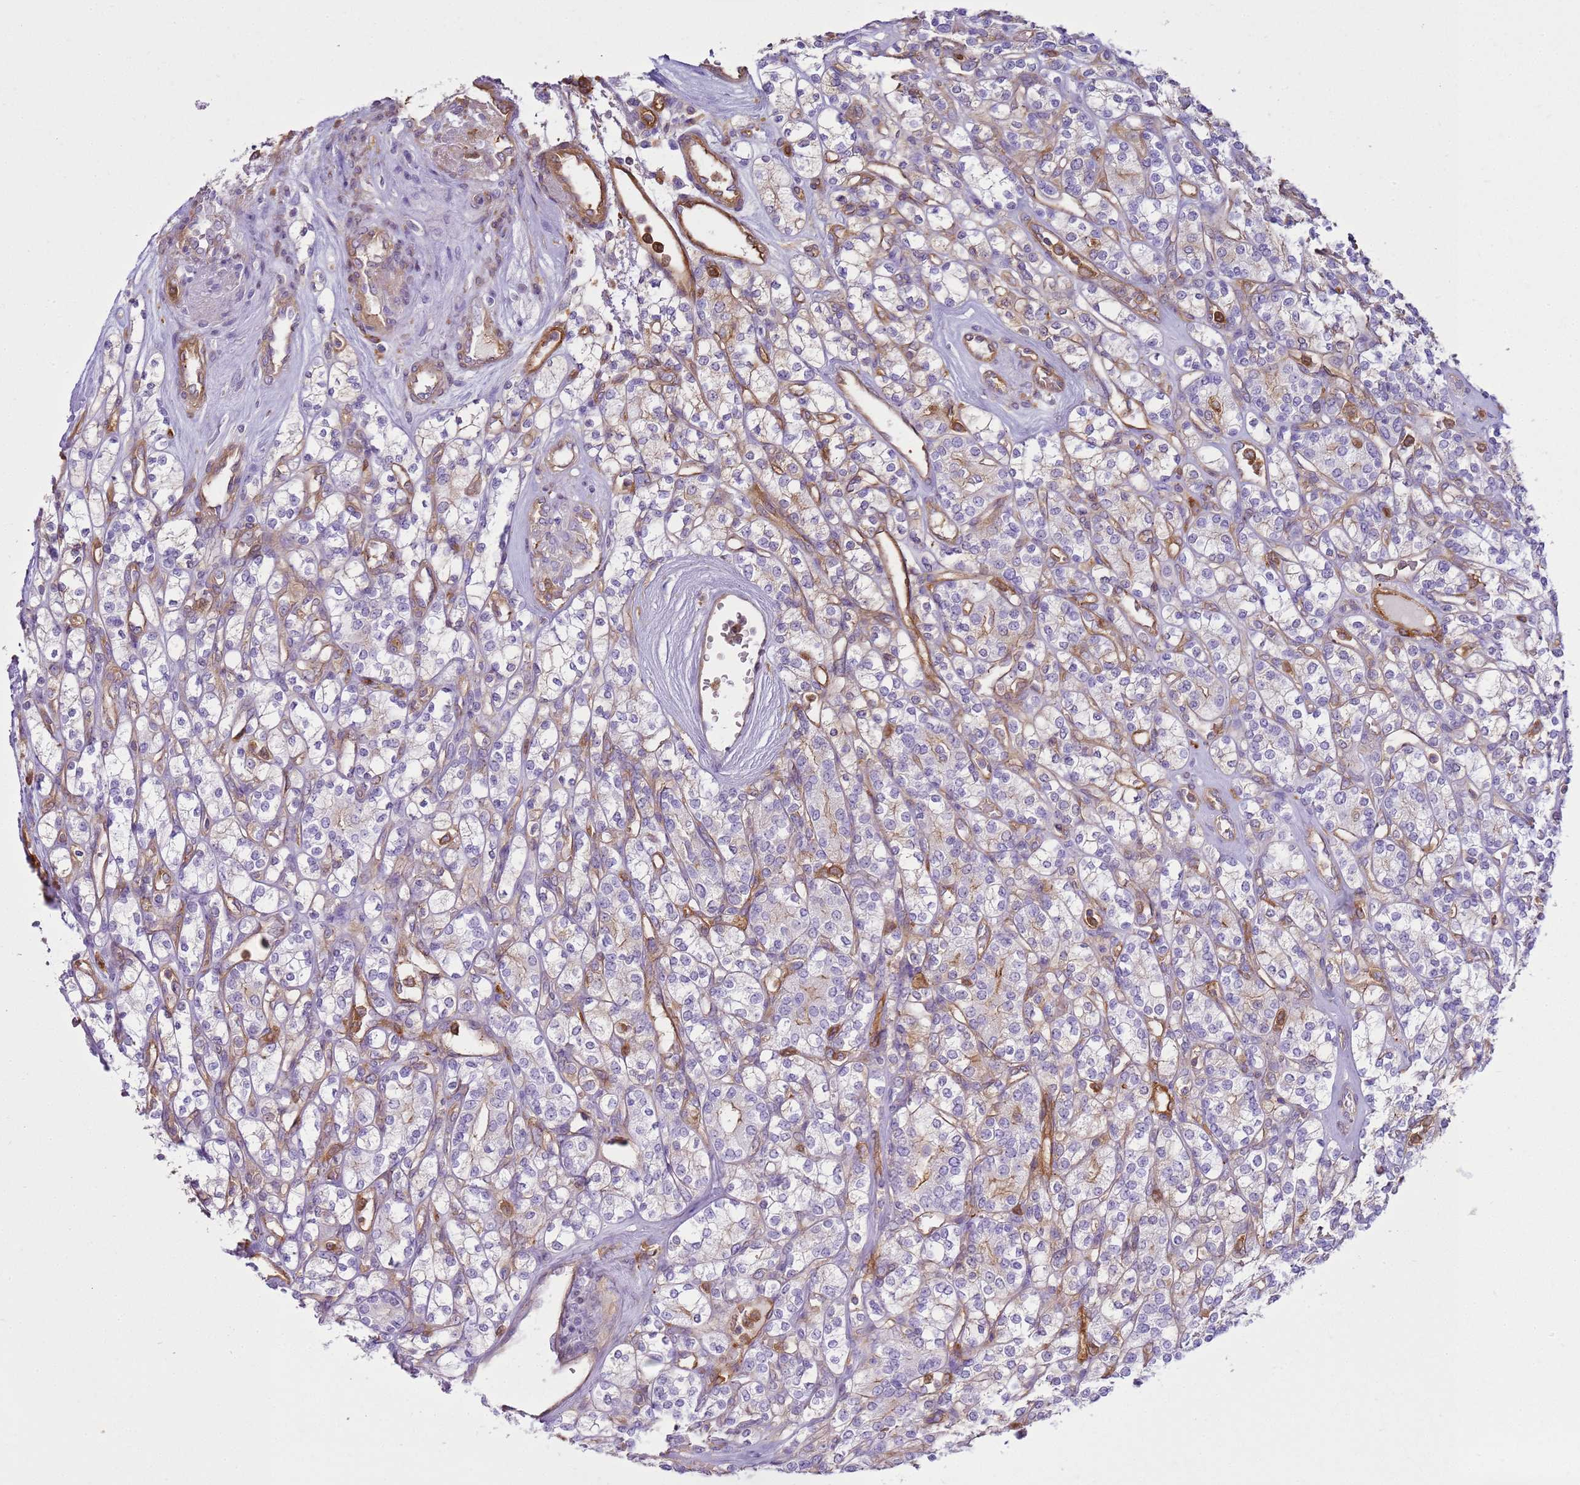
{"staining": {"intensity": "weak", "quantity": "25%-75%", "location": "cytoplasmic/membranous"}, "tissue": "renal cancer", "cell_type": "Tumor cells", "image_type": "cancer", "snomed": [{"axis": "morphology", "description": "Adenocarcinoma, NOS"}, {"axis": "topography", "description": "Kidney"}], "caption": "Human renal cancer (adenocarcinoma) stained with a brown dye exhibits weak cytoplasmic/membranous positive staining in about 25%-75% of tumor cells.", "gene": "SNX21", "patient": {"sex": "male", "age": 77}}